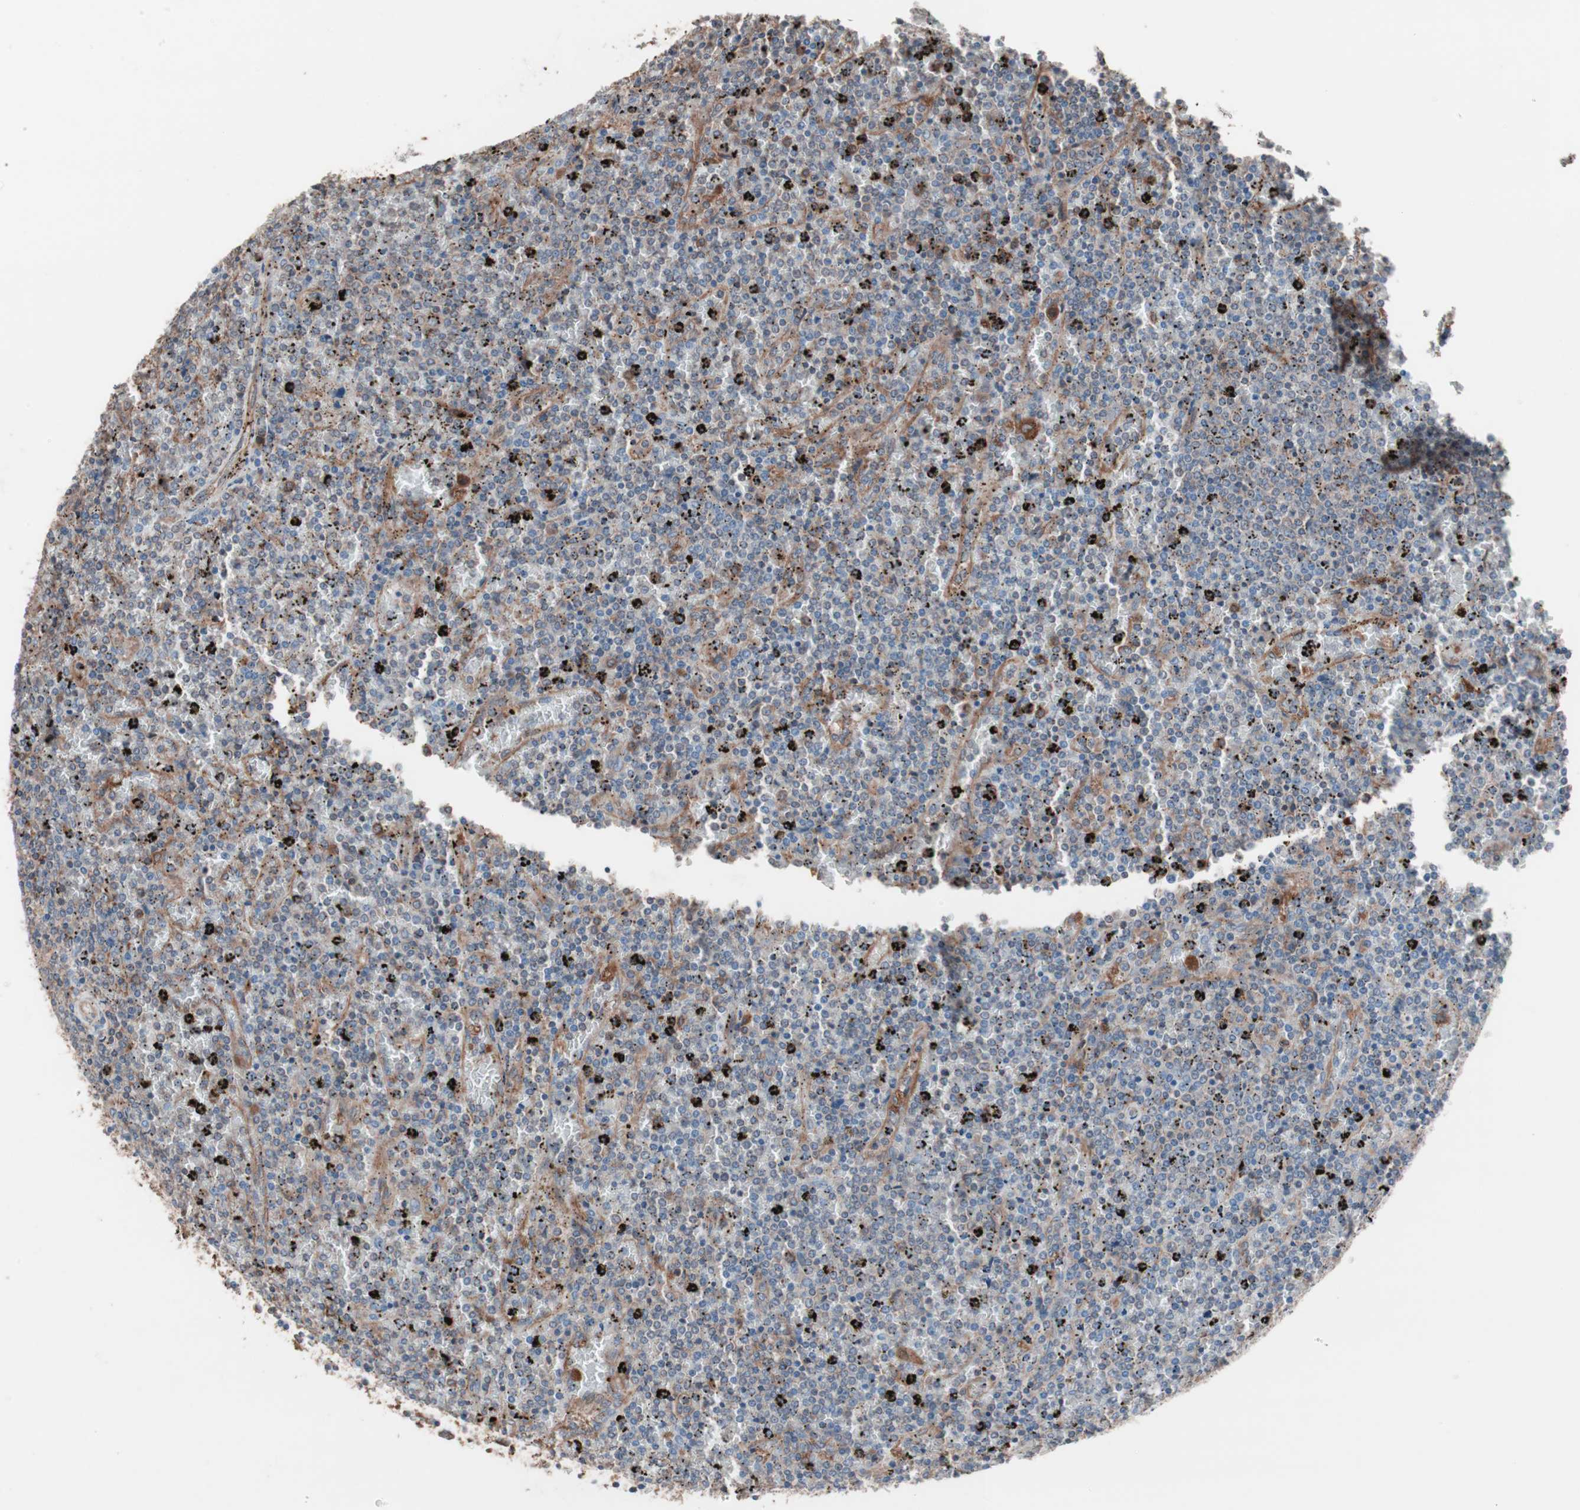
{"staining": {"intensity": "negative", "quantity": "none", "location": "none"}, "tissue": "lymphoma", "cell_type": "Tumor cells", "image_type": "cancer", "snomed": [{"axis": "morphology", "description": "Malignant lymphoma, non-Hodgkin's type, Low grade"}, {"axis": "topography", "description": "Spleen"}], "caption": "DAB (3,3'-diaminobenzidine) immunohistochemical staining of human lymphoma demonstrates no significant staining in tumor cells.", "gene": "ATG7", "patient": {"sex": "female", "age": 77}}